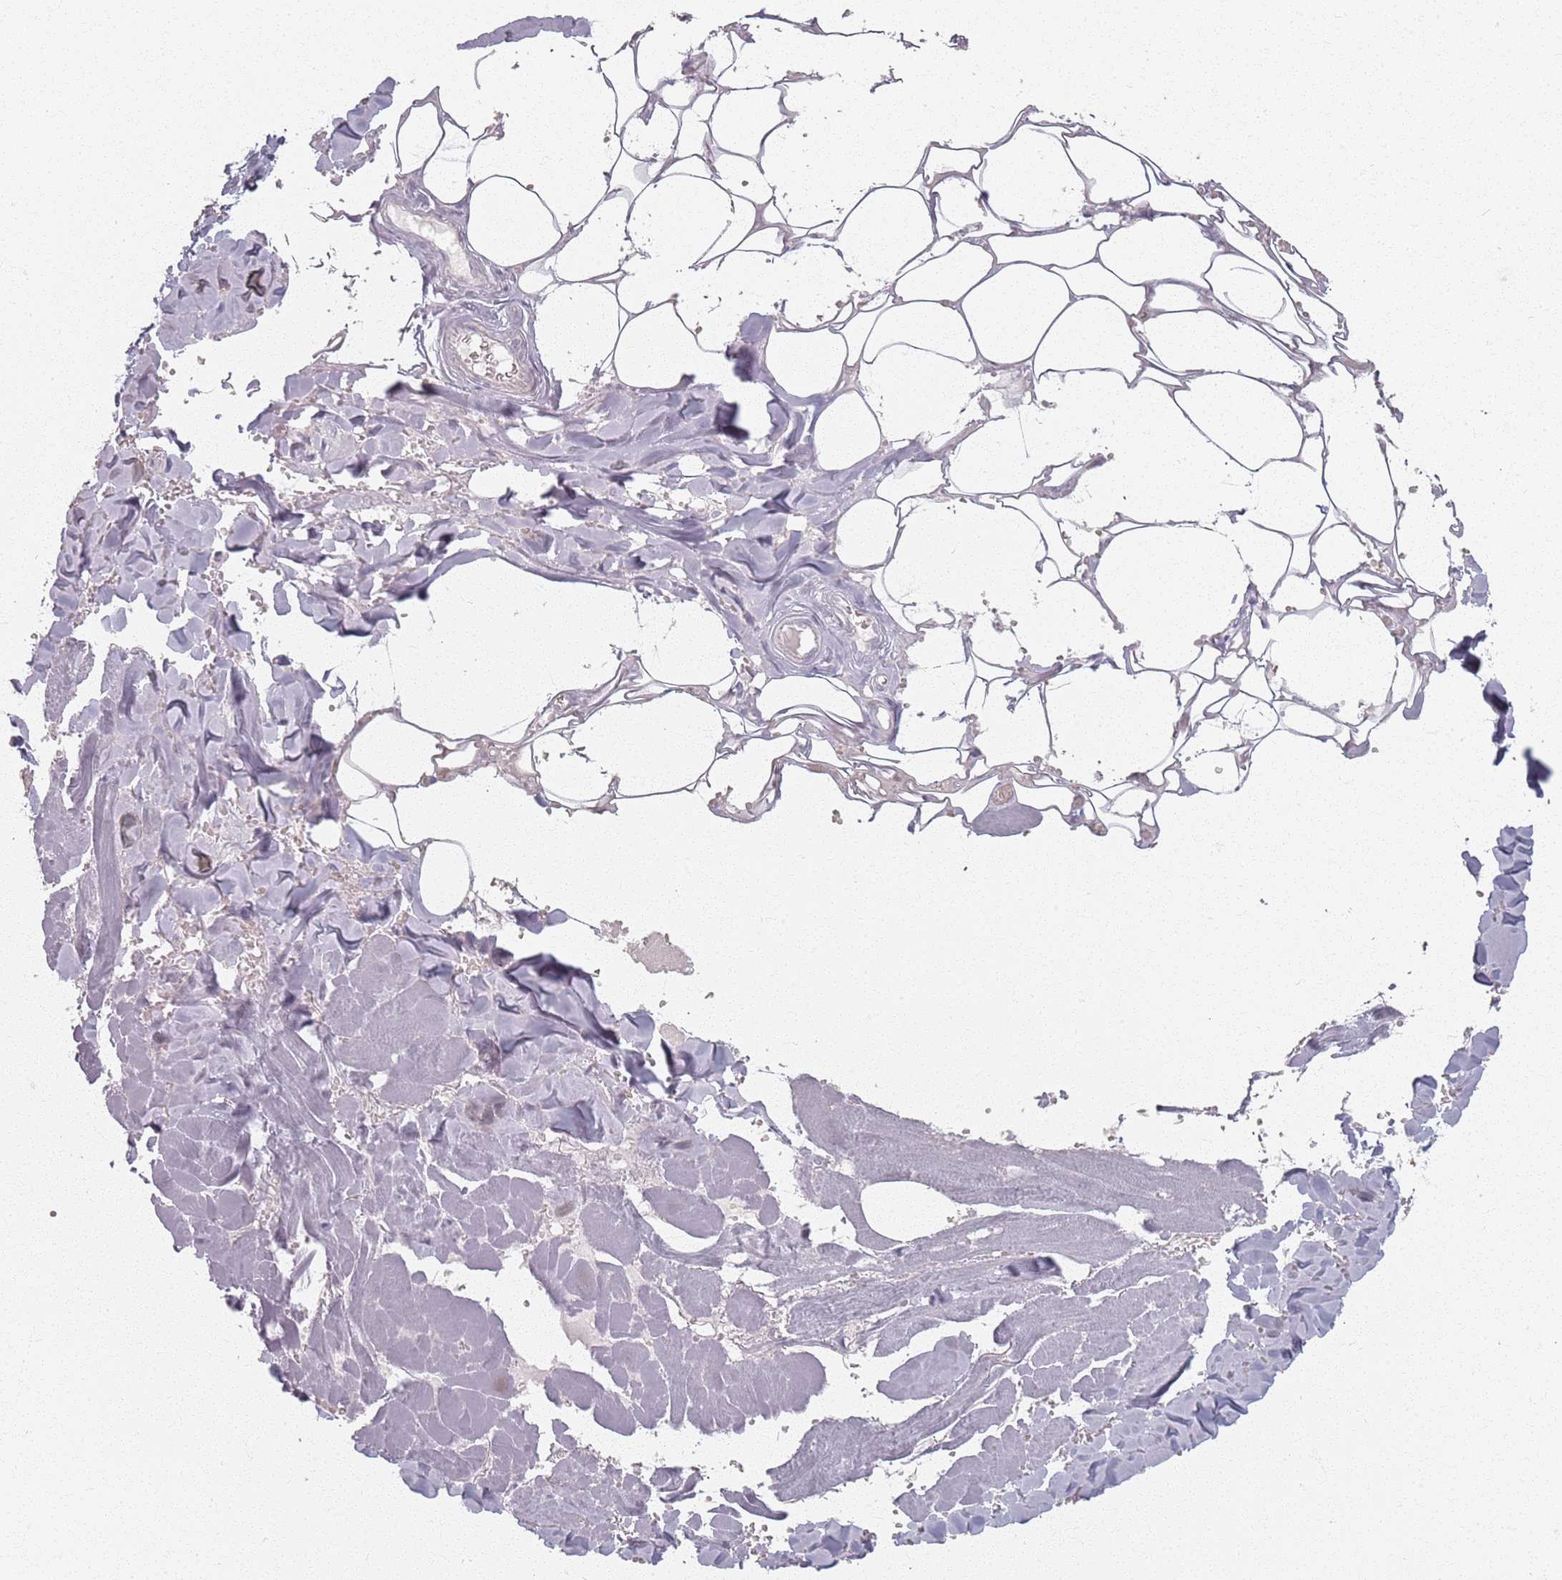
{"staining": {"intensity": "negative", "quantity": "none", "location": "none"}, "tissue": "adipose tissue", "cell_type": "Adipocytes", "image_type": "normal", "snomed": [{"axis": "morphology", "description": "Normal tissue, NOS"}, {"axis": "topography", "description": "Salivary gland"}, {"axis": "topography", "description": "Peripheral nerve tissue"}], "caption": "Human adipose tissue stained for a protein using immunohistochemistry exhibits no positivity in adipocytes.", "gene": "PKD2L2", "patient": {"sex": "male", "age": 38}}